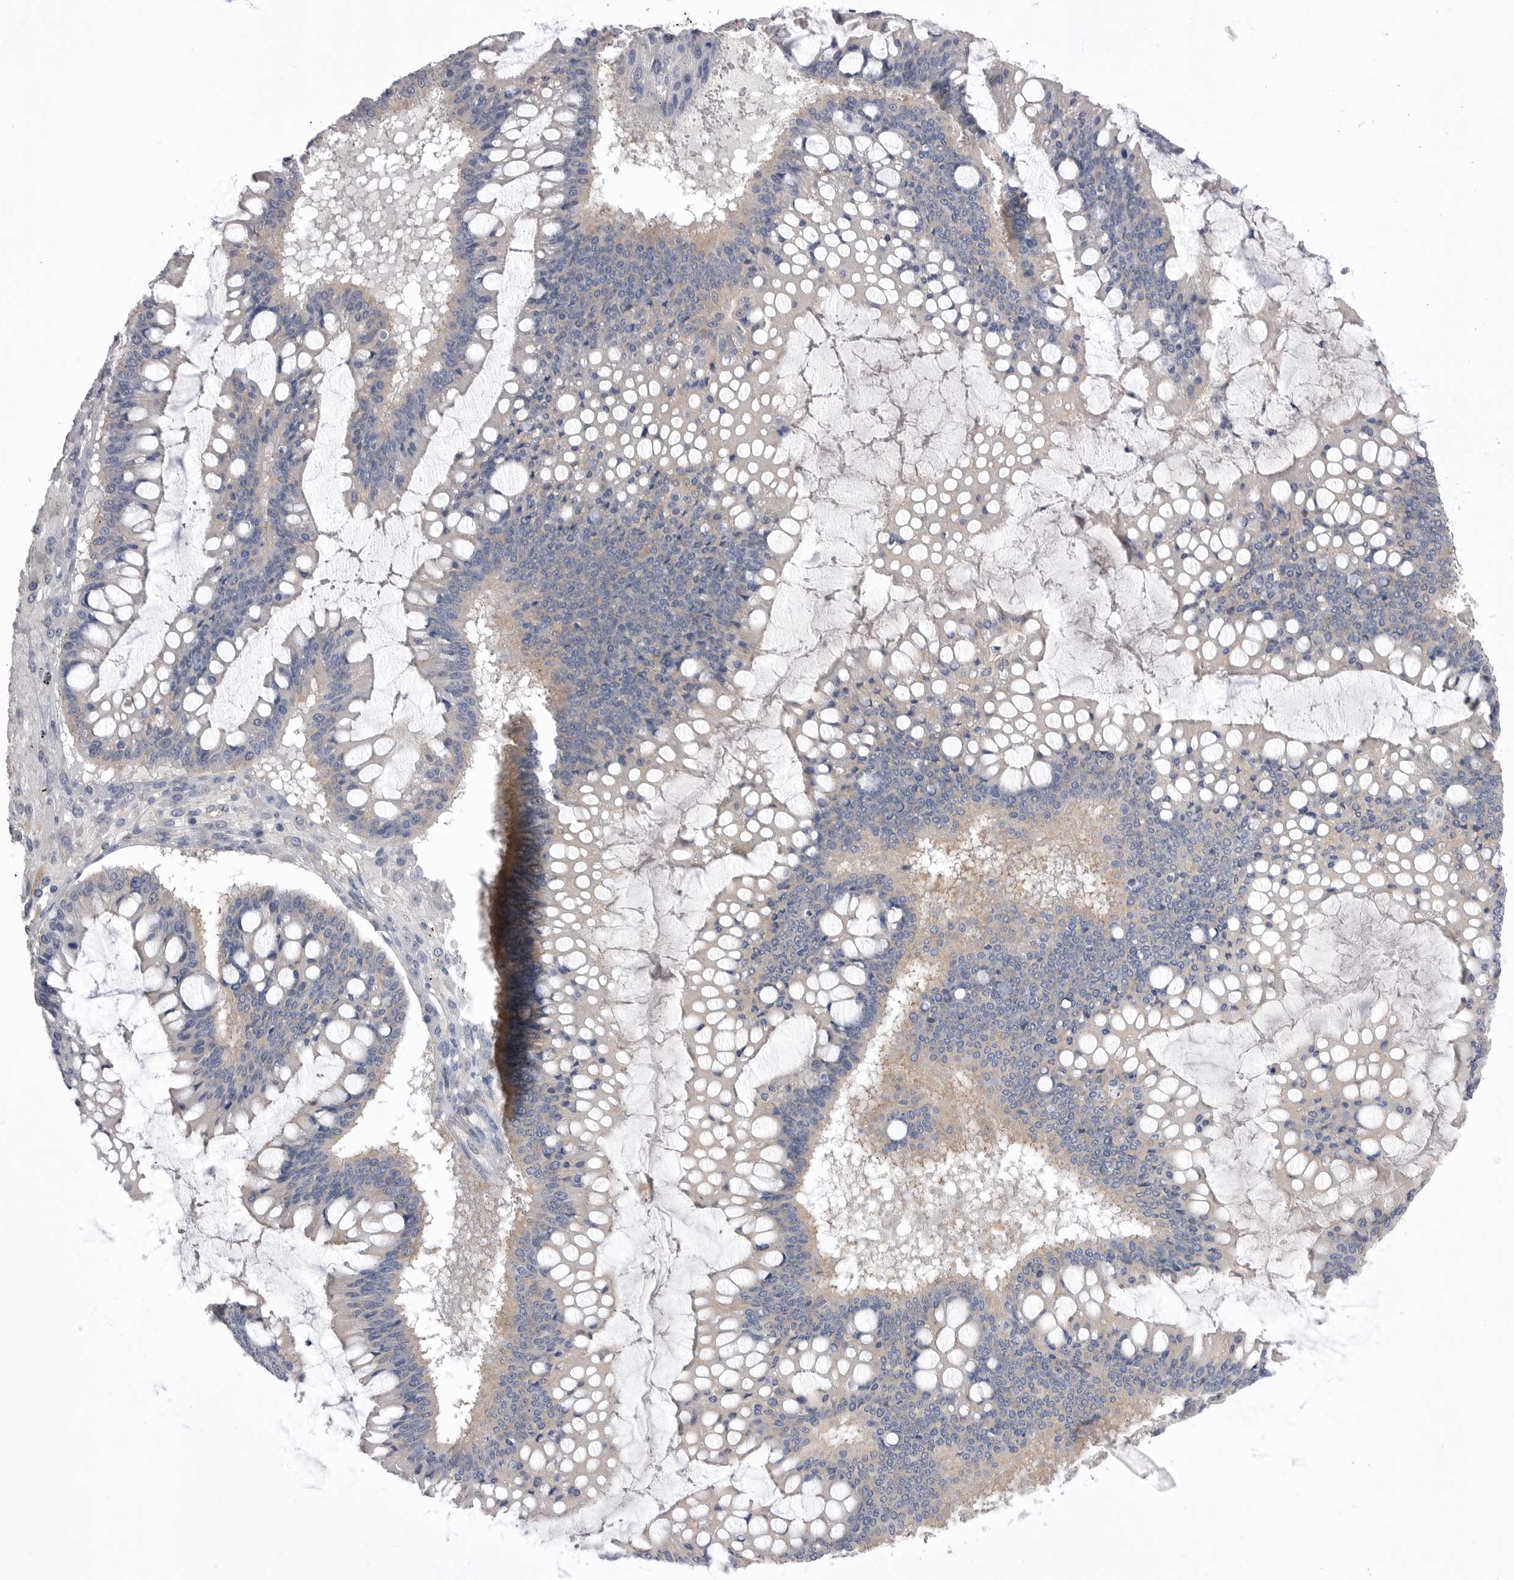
{"staining": {"intensity": "weak", "quantity": "<25%", "location": "cytoplasmic/membranous"}, "tissue": "ovarian cancer", "cell_type": "Tumor cells", "image_type": "cancer", "snomed": [{"axis": "morphology", "description": "Cystadenocarcinoma, mucinous, NOS"}, {"axis": "topography", "description": "Ovary"}], "caption": "Mucinous cystadenocarcinoma (ovarian) was stained to show a protein in brown. There is no significant staining in tumor cells. (DAB IHC visualized using brightfield microscopy, high magnification).", "gene": "VAC14", "patient": {"sex": "female", "age": 73}}